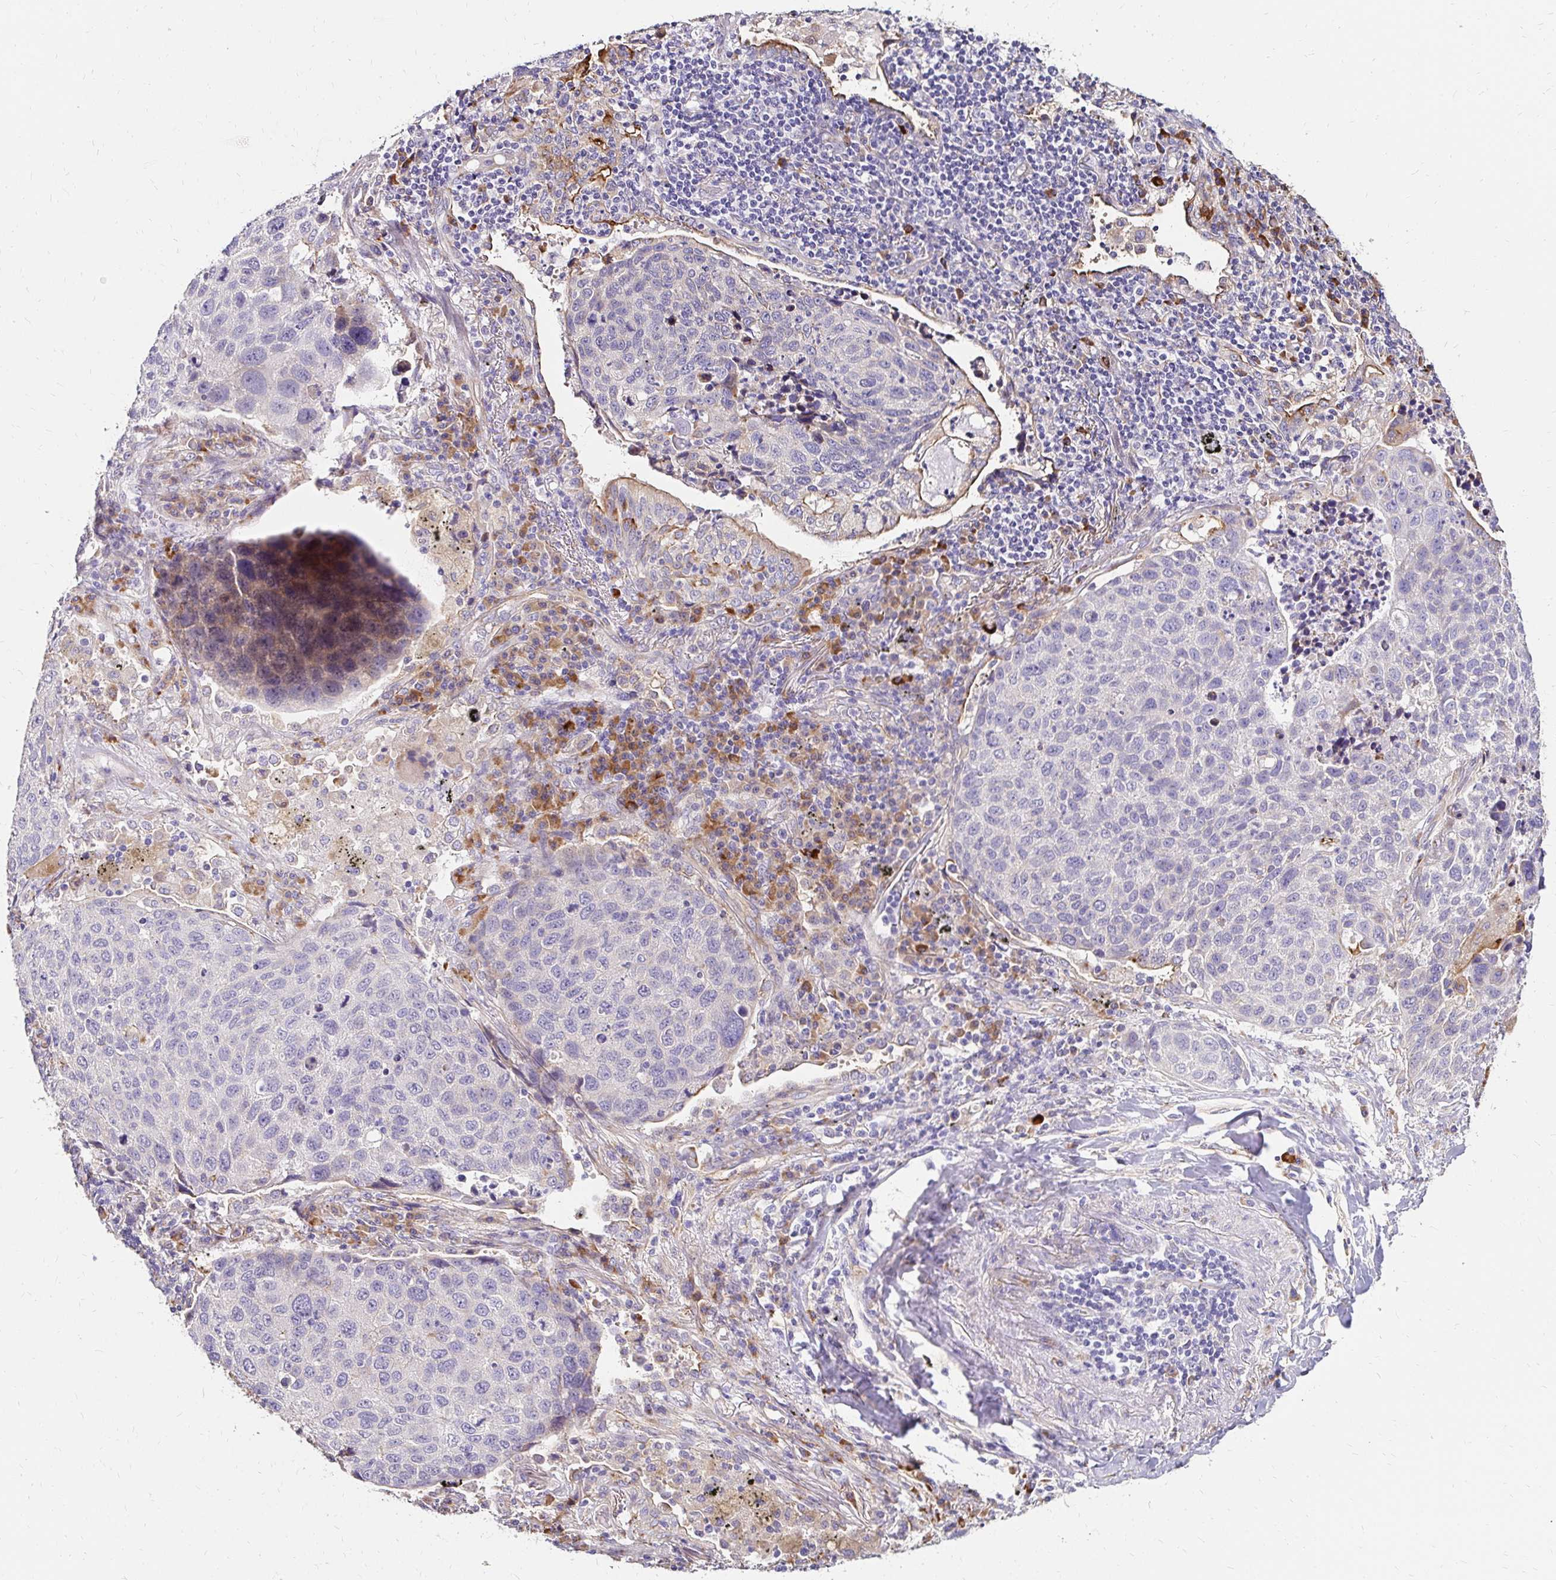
{"staining": {"intensity": "negative", "quantity": "none", "location": "none"}, "tissue": "lung cancer", "cell_type": "Tumor cells", "image_type": "cancer", "snomed": [{"axis": "morphology", "description": "Squamous cell carcinoma, NOS"}, {"axis": "topography", "description": "Lymph node"}, {"axis": "topography", "description": "Lung"}], "caption": "IHC micrograph of neoplastic tissue: human lung squamous cell carcinoma stained with DAB reveals no significant protein positivity in tumor cells.", "gene": "PRIMA1", "patient": {"sex": "male", "age": 61}}